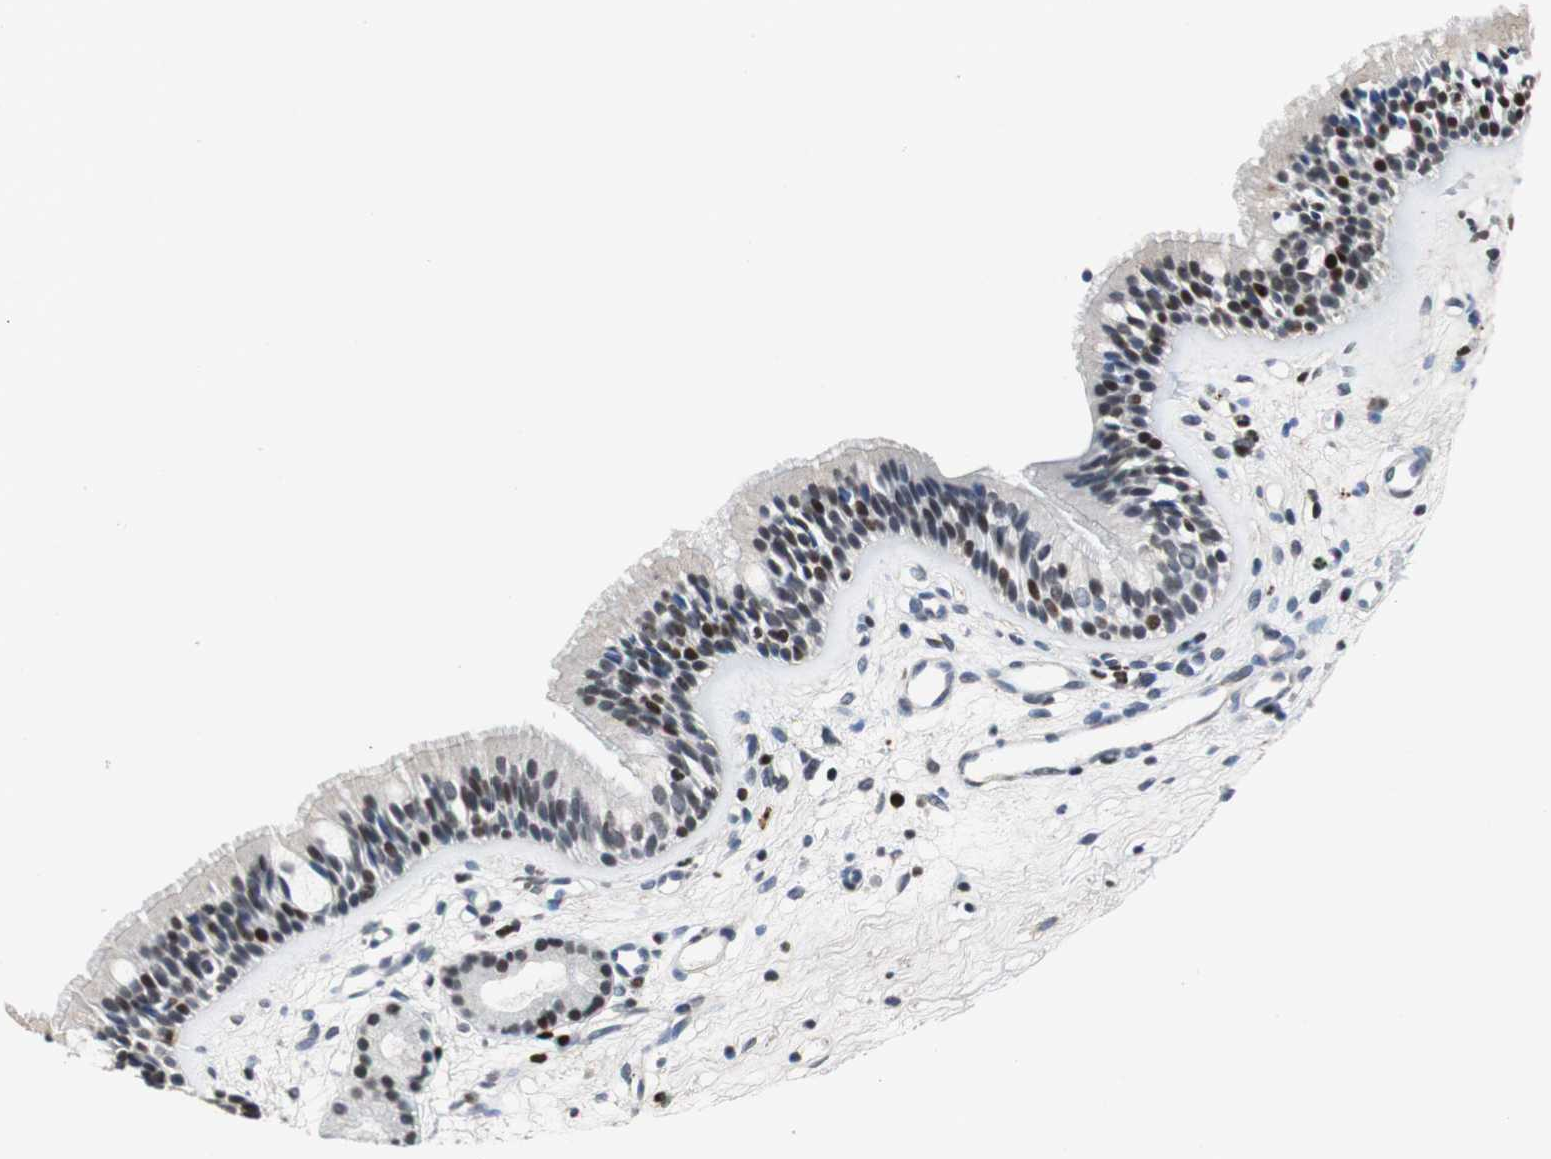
{"staining": {"intensity": "moderate", "quantity": "25%-75%", "location": "nuclear"}, "tissue": "nasopharynx", "cell_type": "Respiratory epithelial cells", "image_type": "normal", "snomed": [{"axis": "morphology", "description": "Normal tissue, NOS"}, {"axis": "topography", "description": "Nasopharynx"}], "caption": "This micrograph demonstrates IHC staining of unremarkable human nasopharynx, with medium moderate nuclear expression in approximately 25%-75% of respiratory epithelial cells.", "gene": "FEN1", "patient": {"sex": "female", "age": 78}}